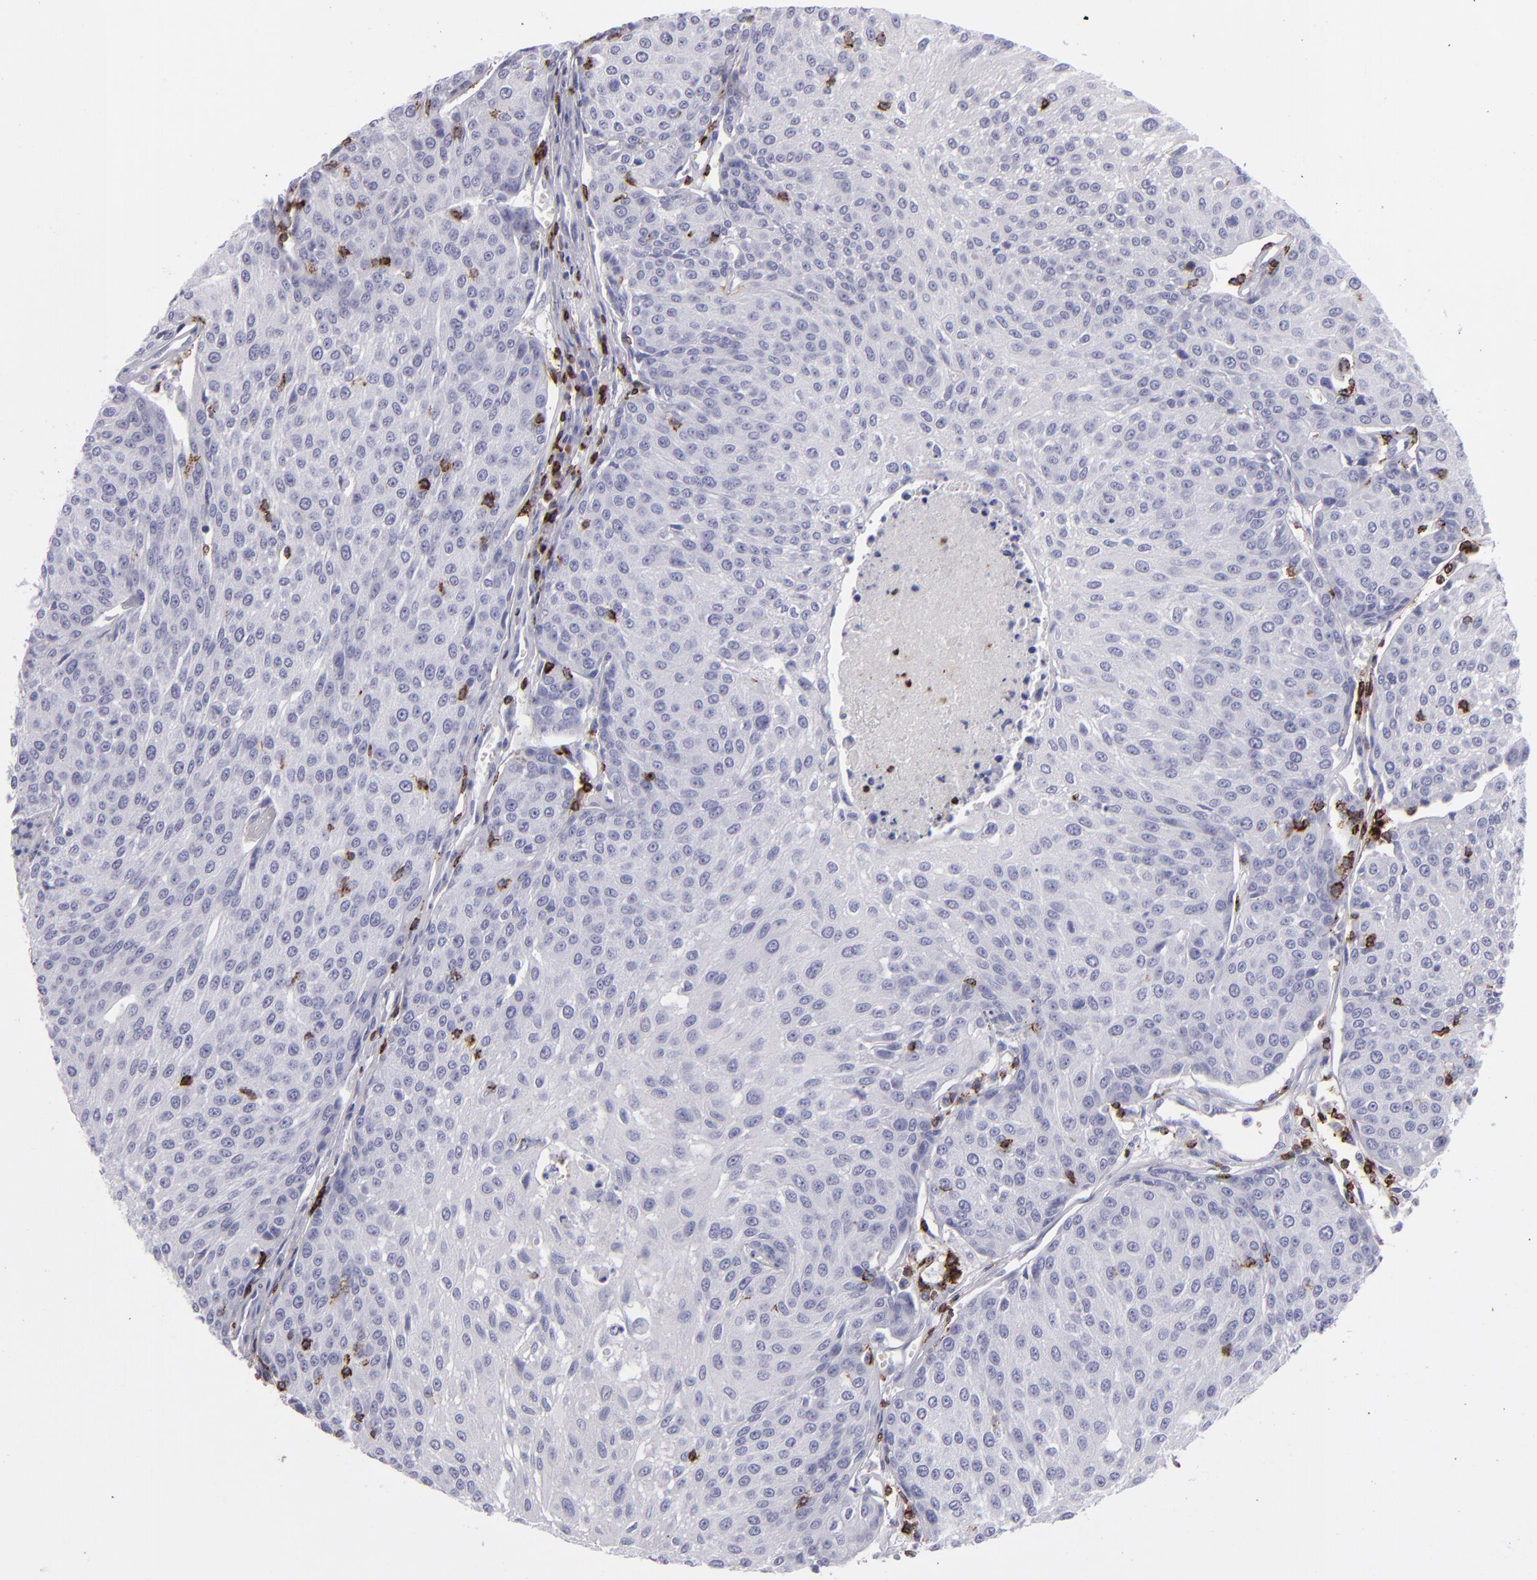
{"staining": {"intensity": "negative", "quantity": "none", "location": "none"}, "tissue": "urothelial cancer", "cell_type": "Tumor cells", "image_type": "cancer", "snomed": [{"axis": "morphology", "description": "Urothelial carcinoma, High grade"}, {"axis": "topography", "description": "Urinary bladder"}], "caption": "There is no significant positivity in tumor cells of urothelial cancer.", "gene": "CD2", "patient": {"sex": "female", "age": 85}}